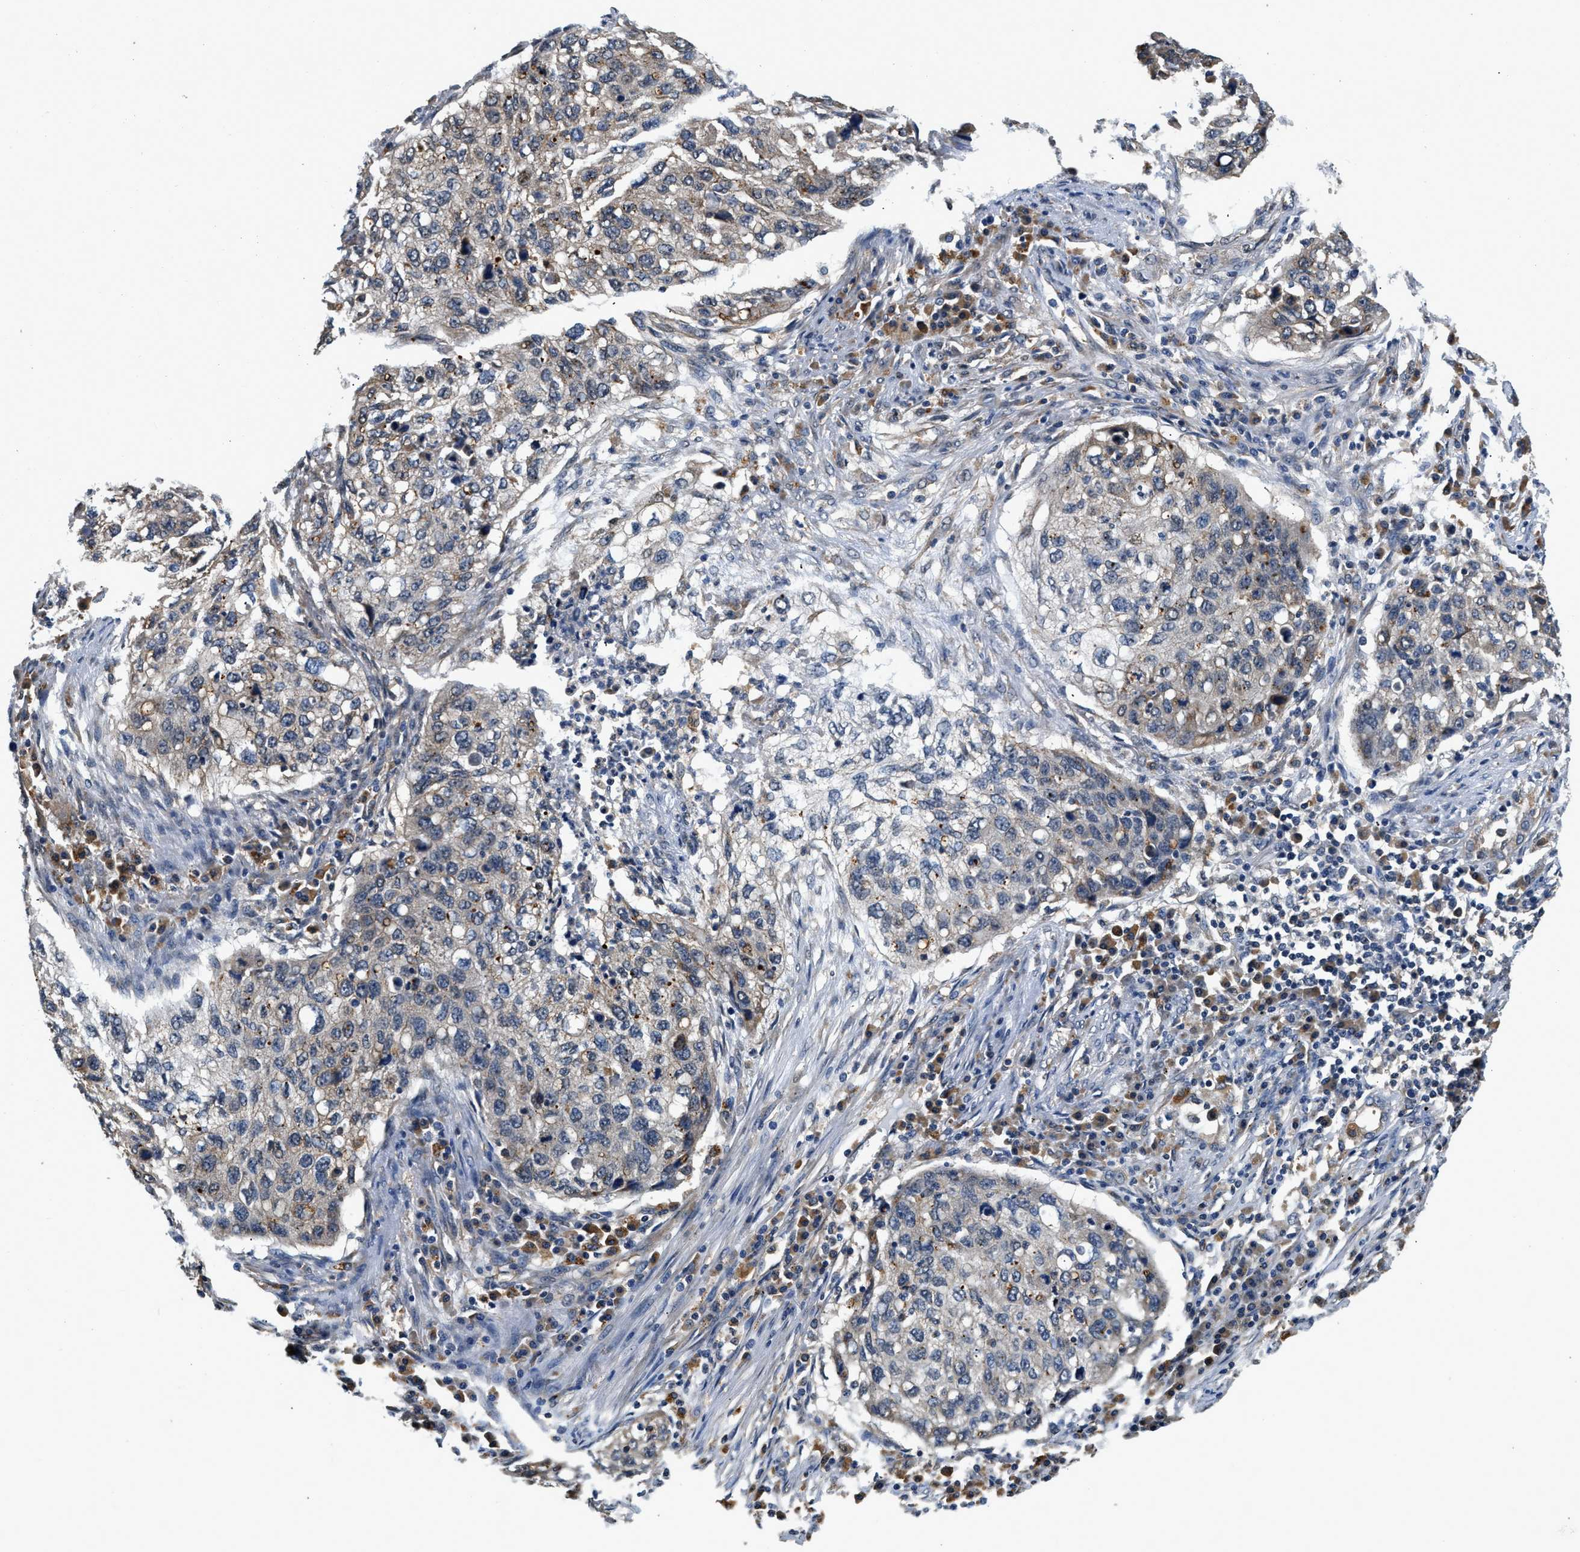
{"staining": {"intensity": "negative", "quantity": "none", "location": "none"}, "tissue": "lung cancer", "cell_type": "Tumor cells", "image_type": "cancer", "snomed": [{"axis": "morphology", "description": "Squamous cell carcinoma, NOS"}, {"axis": "topography", "description": "Lung"}], "caption": "A photomicrograph of lung squamous cell carcinoma stained for a protein shows no brown staining in tumor cells. Nuclei are stained in blue.", "gene": "BCL7C", "patient": {"sex": "female", "age": 63}}